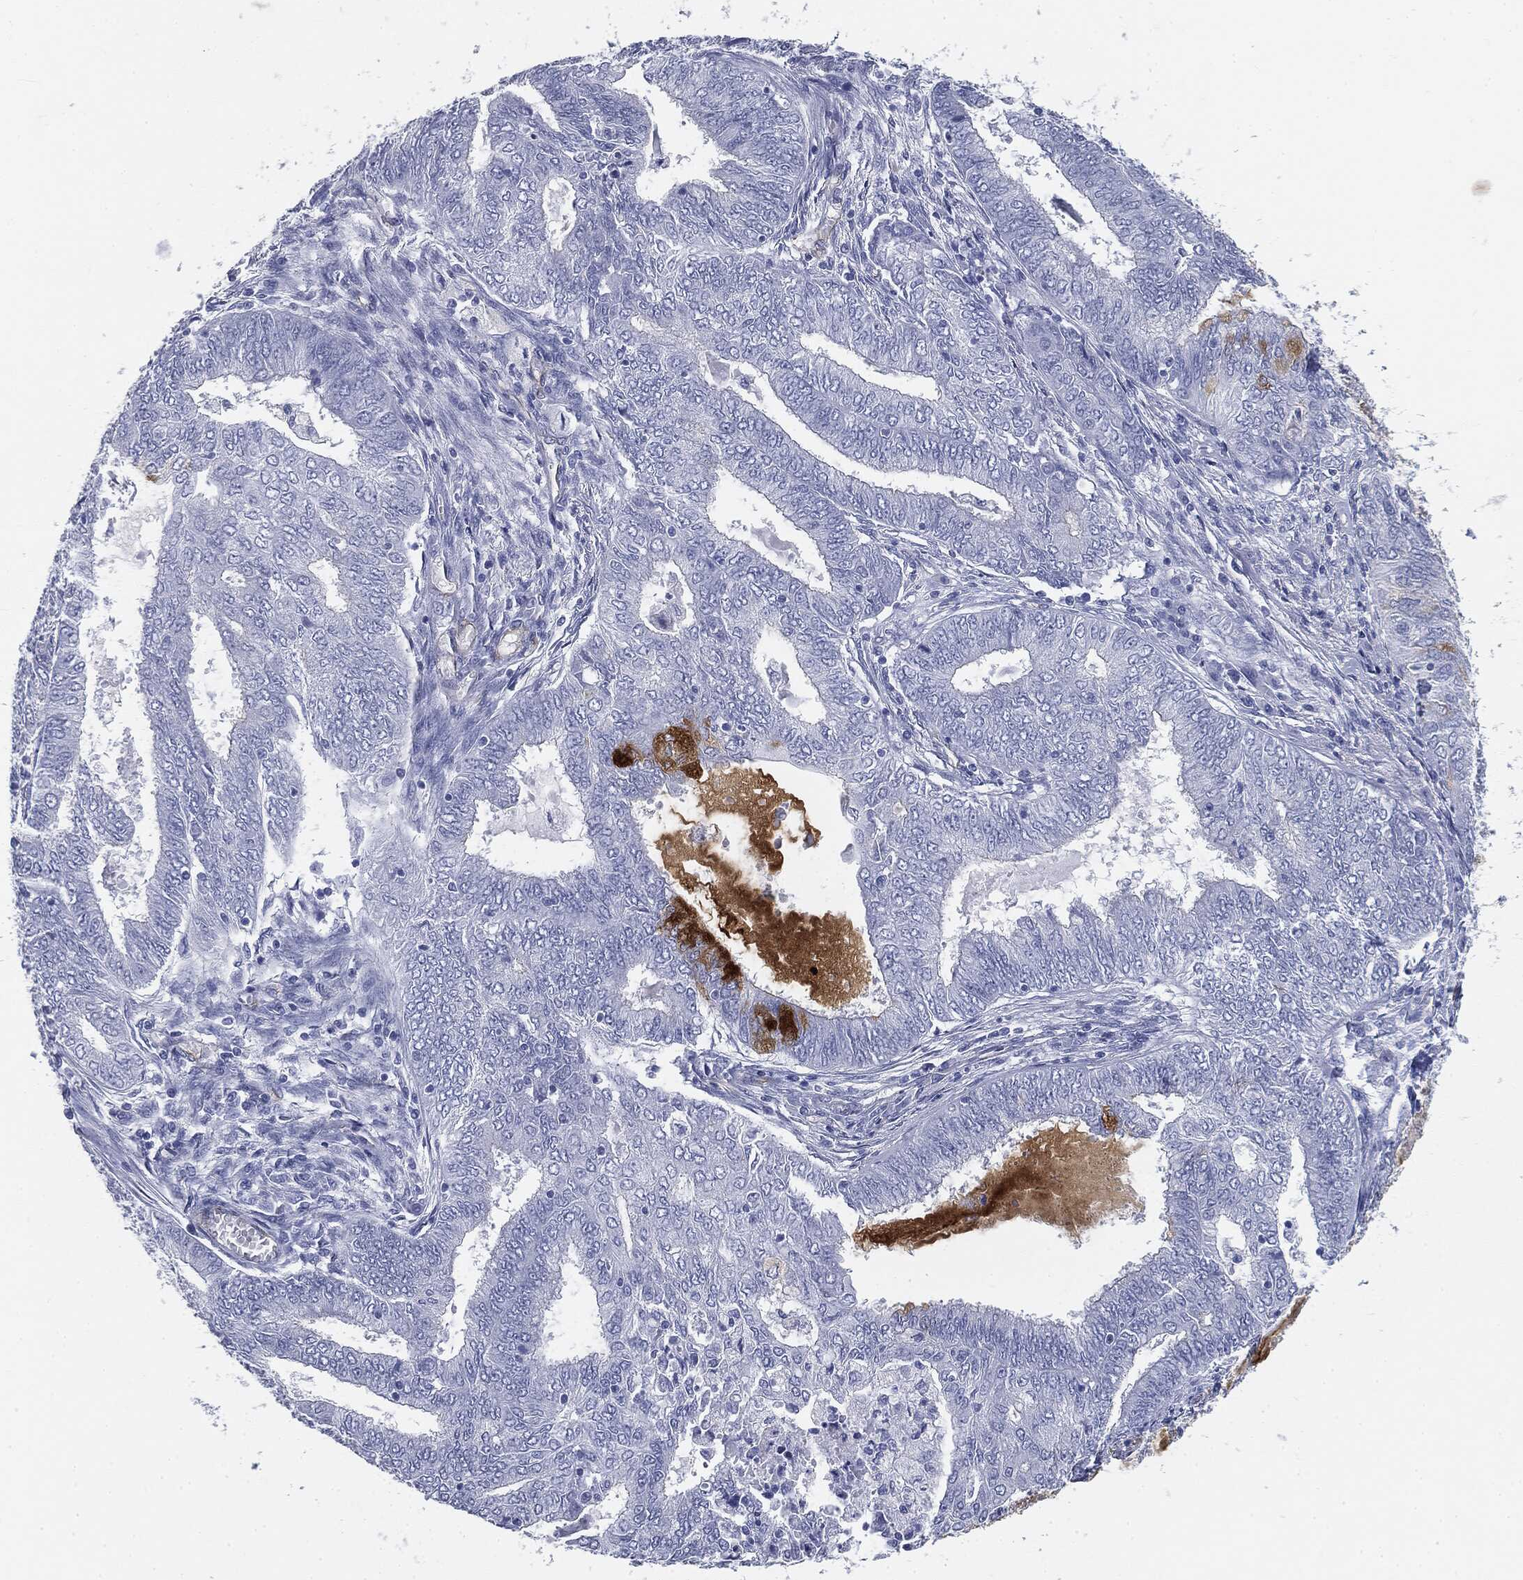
{"staining": {"intensity": "negative", "quantity": "none", "location": "none"}, "tissue": "endometrial cancer", "cell_type": "Tumor cells", "image_type": "cancer", "snomed": [{"axis": "morphology", "description": "Adenocarcinoma, NOS"}, {"axis": "topography", "description": "Endometrium"}], "caption": "A high-resolution histopathology image shows IHC staining of endometrial cancer, which displays no significant positivity in tumor cells.", "gene": "MUC5AC", "patient": {"sex": "female", "age": 62}}